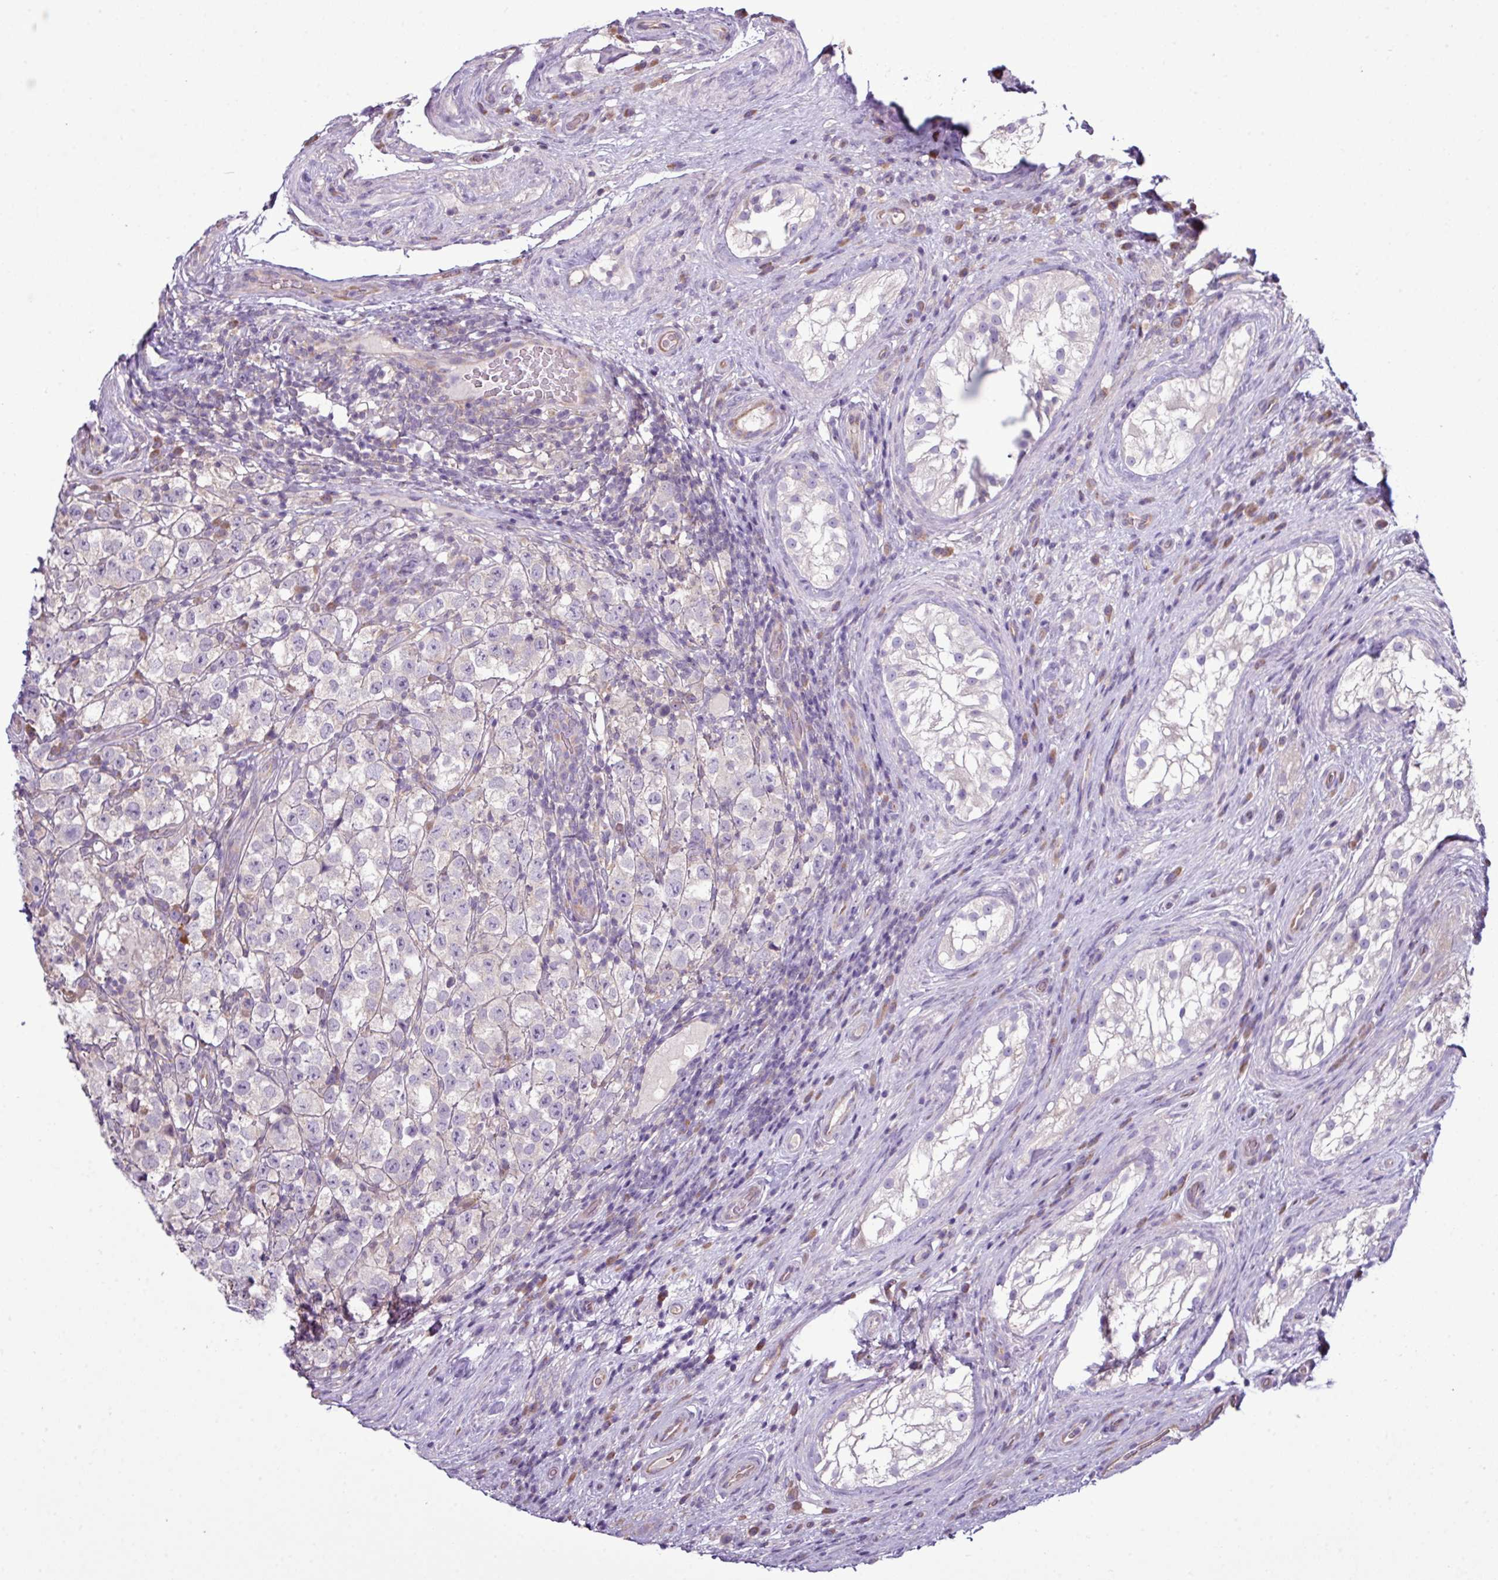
{"staining": {"intensity": "negative", "quantity": "none", "location": "none"}, "tissue": "testis cancer", "cell_type": "Tumor cells", "image_type": "cancer", "snomed": [{"axis": "morphology", "description": "Seminoma, NOS"}, {"axis": "morphology", "description": "Carcinoma, Embryonal, NOS"}, {"axis": "topography", "description": "Testis"}], "caption": "Tumor cells show no significant protein expression in testis cancer (embryonal carcinoma).", "gene": "AGAP5", "patient": {"sex": "male", "age": 41}}